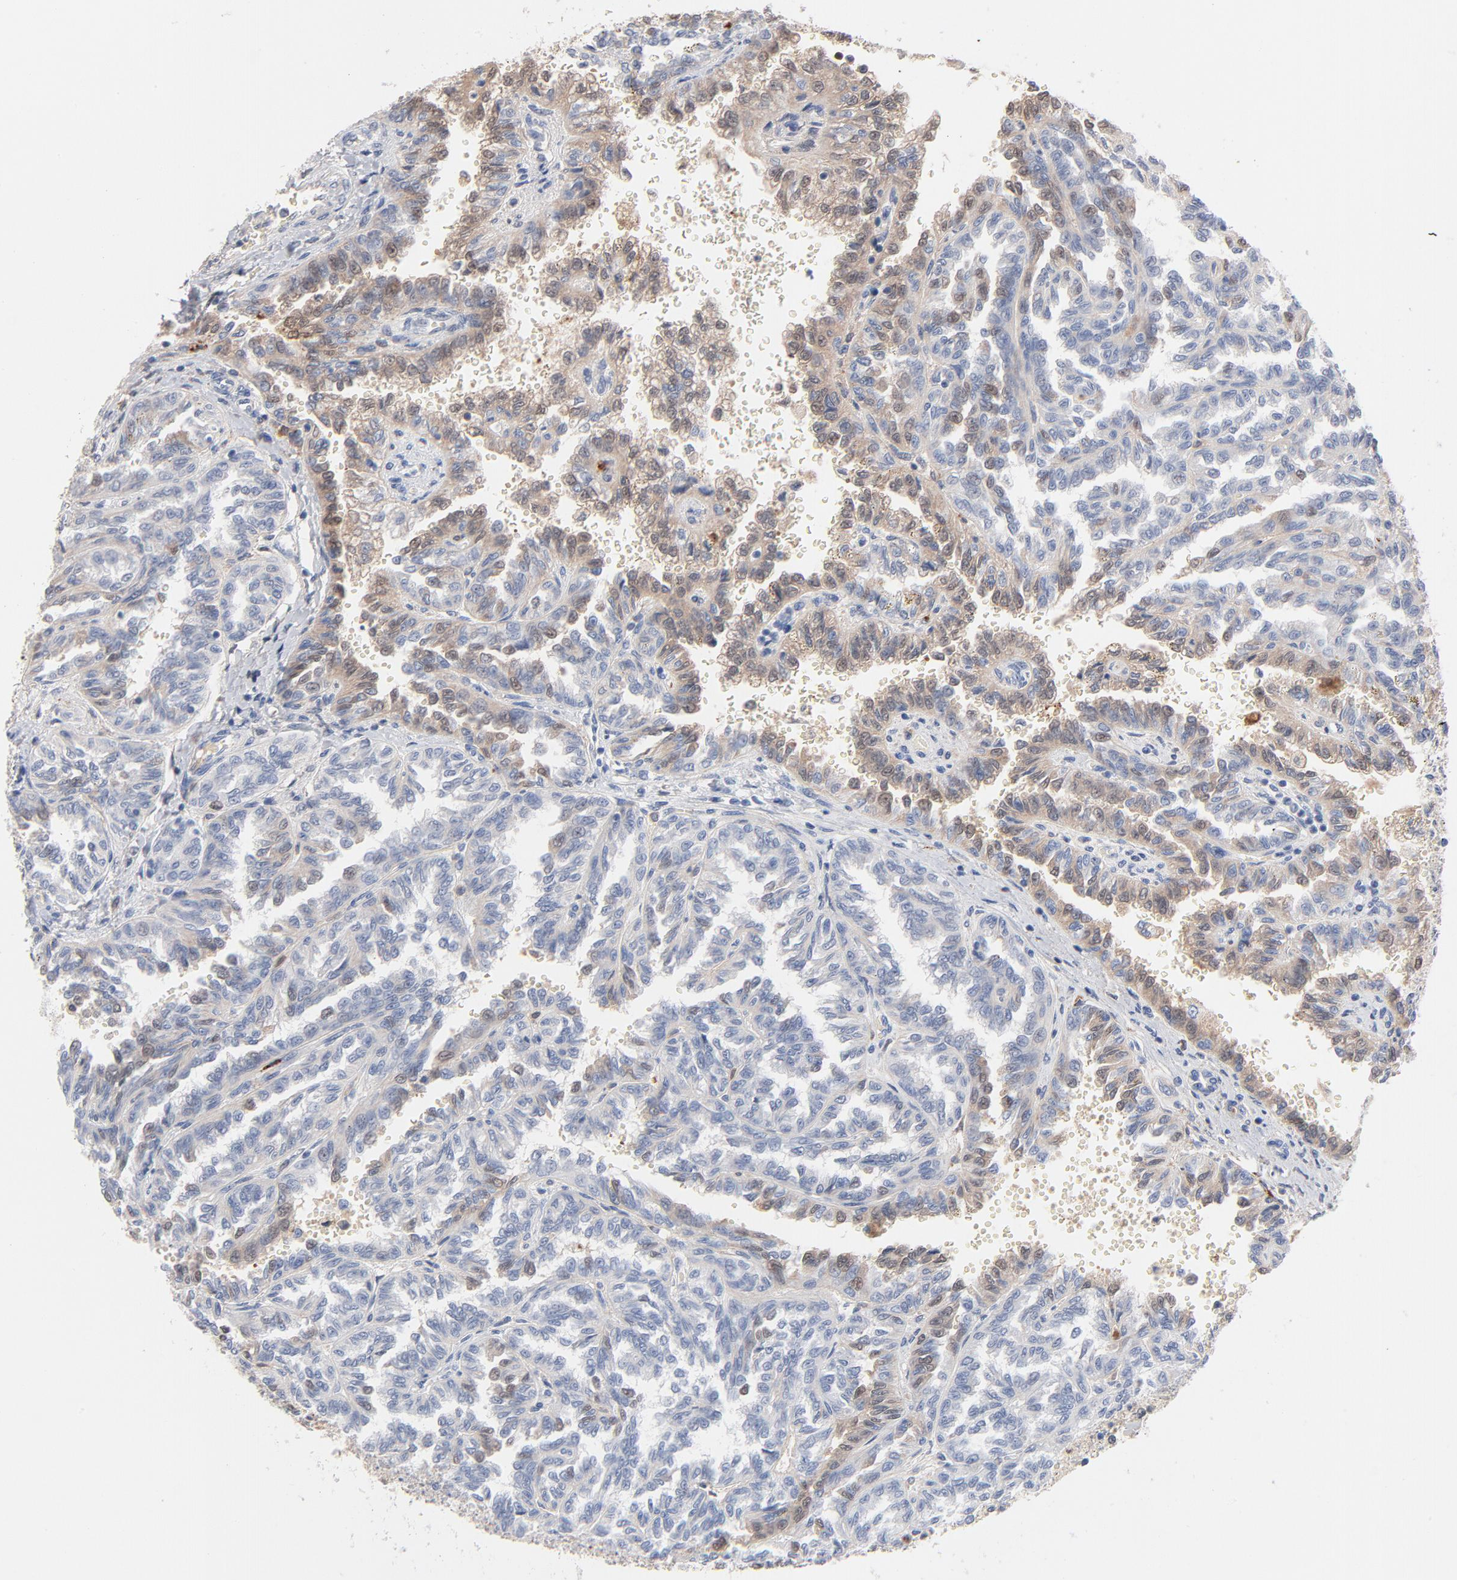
{"staining": {"intensity": "weak", "quantity": "<25%", "location": "cytoplasmic/membranous"}, "tissue": "renal cancer", "cell_type": "Tumor cells", "image_type": "cancer", "snomed": [{"axis": "morphology", "description": "Inflammation, NOS"}, {"axis": "morphology", "description": "Adenocarcinoma, NOS"}, {"axis": "topography", "description": "Kidney"}], "caption": "Immunohistochemical staining of adenocarcinoma (renal) shows no significant staining in tumor cells.", "gene": "SERPINA4", "patient": {"sex": "male", "age": 68}}